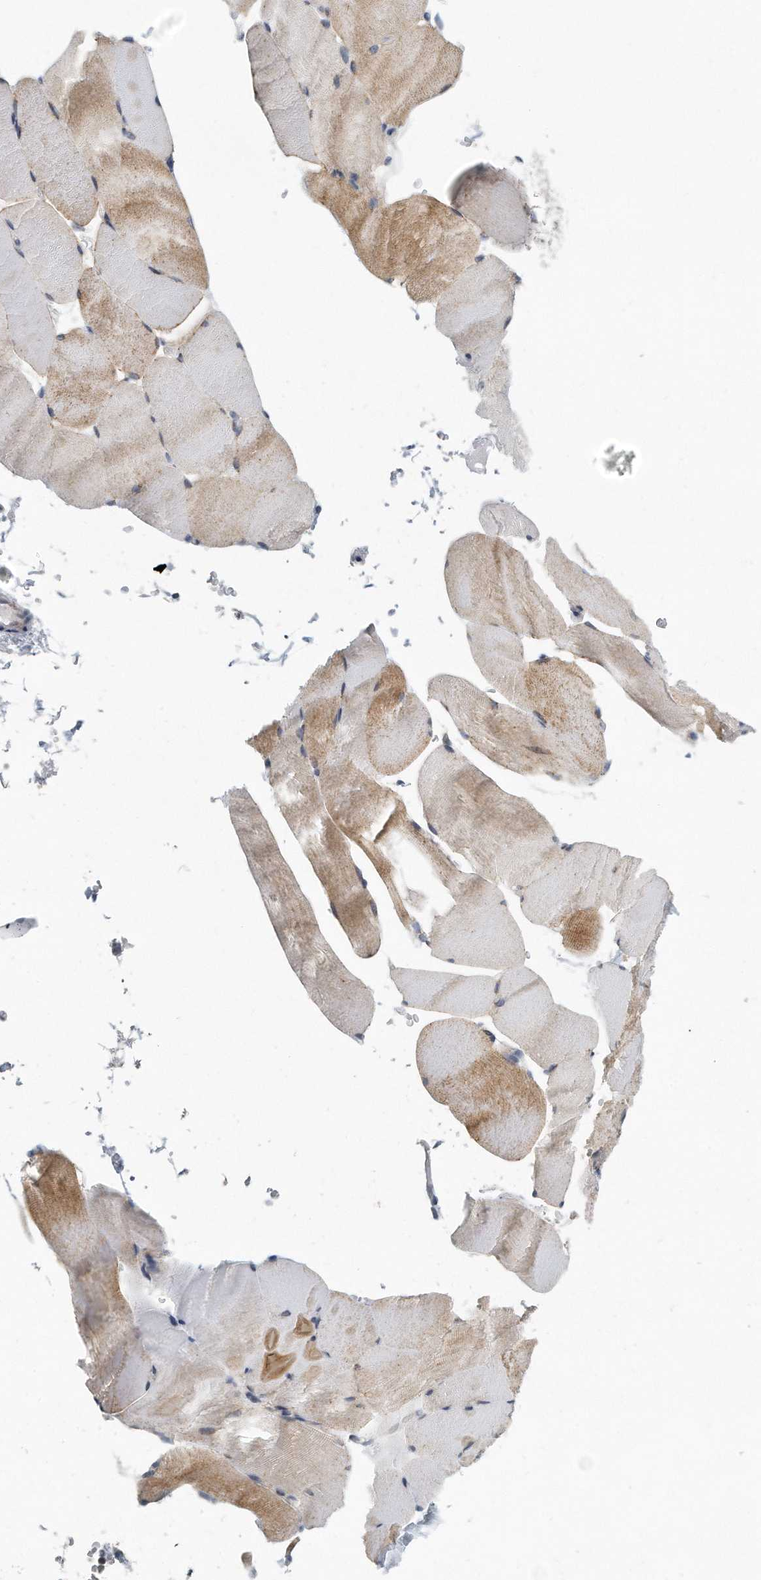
{"staining": {"intensity": "moderate", "quantity": "<25%", "location": "cytoplasmic/membranous"}, "tissue": "skeletal muscle", "cell_type": "Myocytes", "image_type": "normal", "snomed": [{"axis": "morphology", "description": "Normal tissue, NOS"}, {"axis": "topography", "description": "Skeletal muscle"}, {"axis": "topography", "description": "Parathyroid gland"}], "caption": "Protein expression analysis of unremarkable skeletal muscle reveals moderate cytoplasmic/membranous positivity in about <25% of myocytes. (DAB IHC with brightfield microscopy, high magnification).", "gene": "VLDLR", "patient": {"sex": "female", "age": 37}}